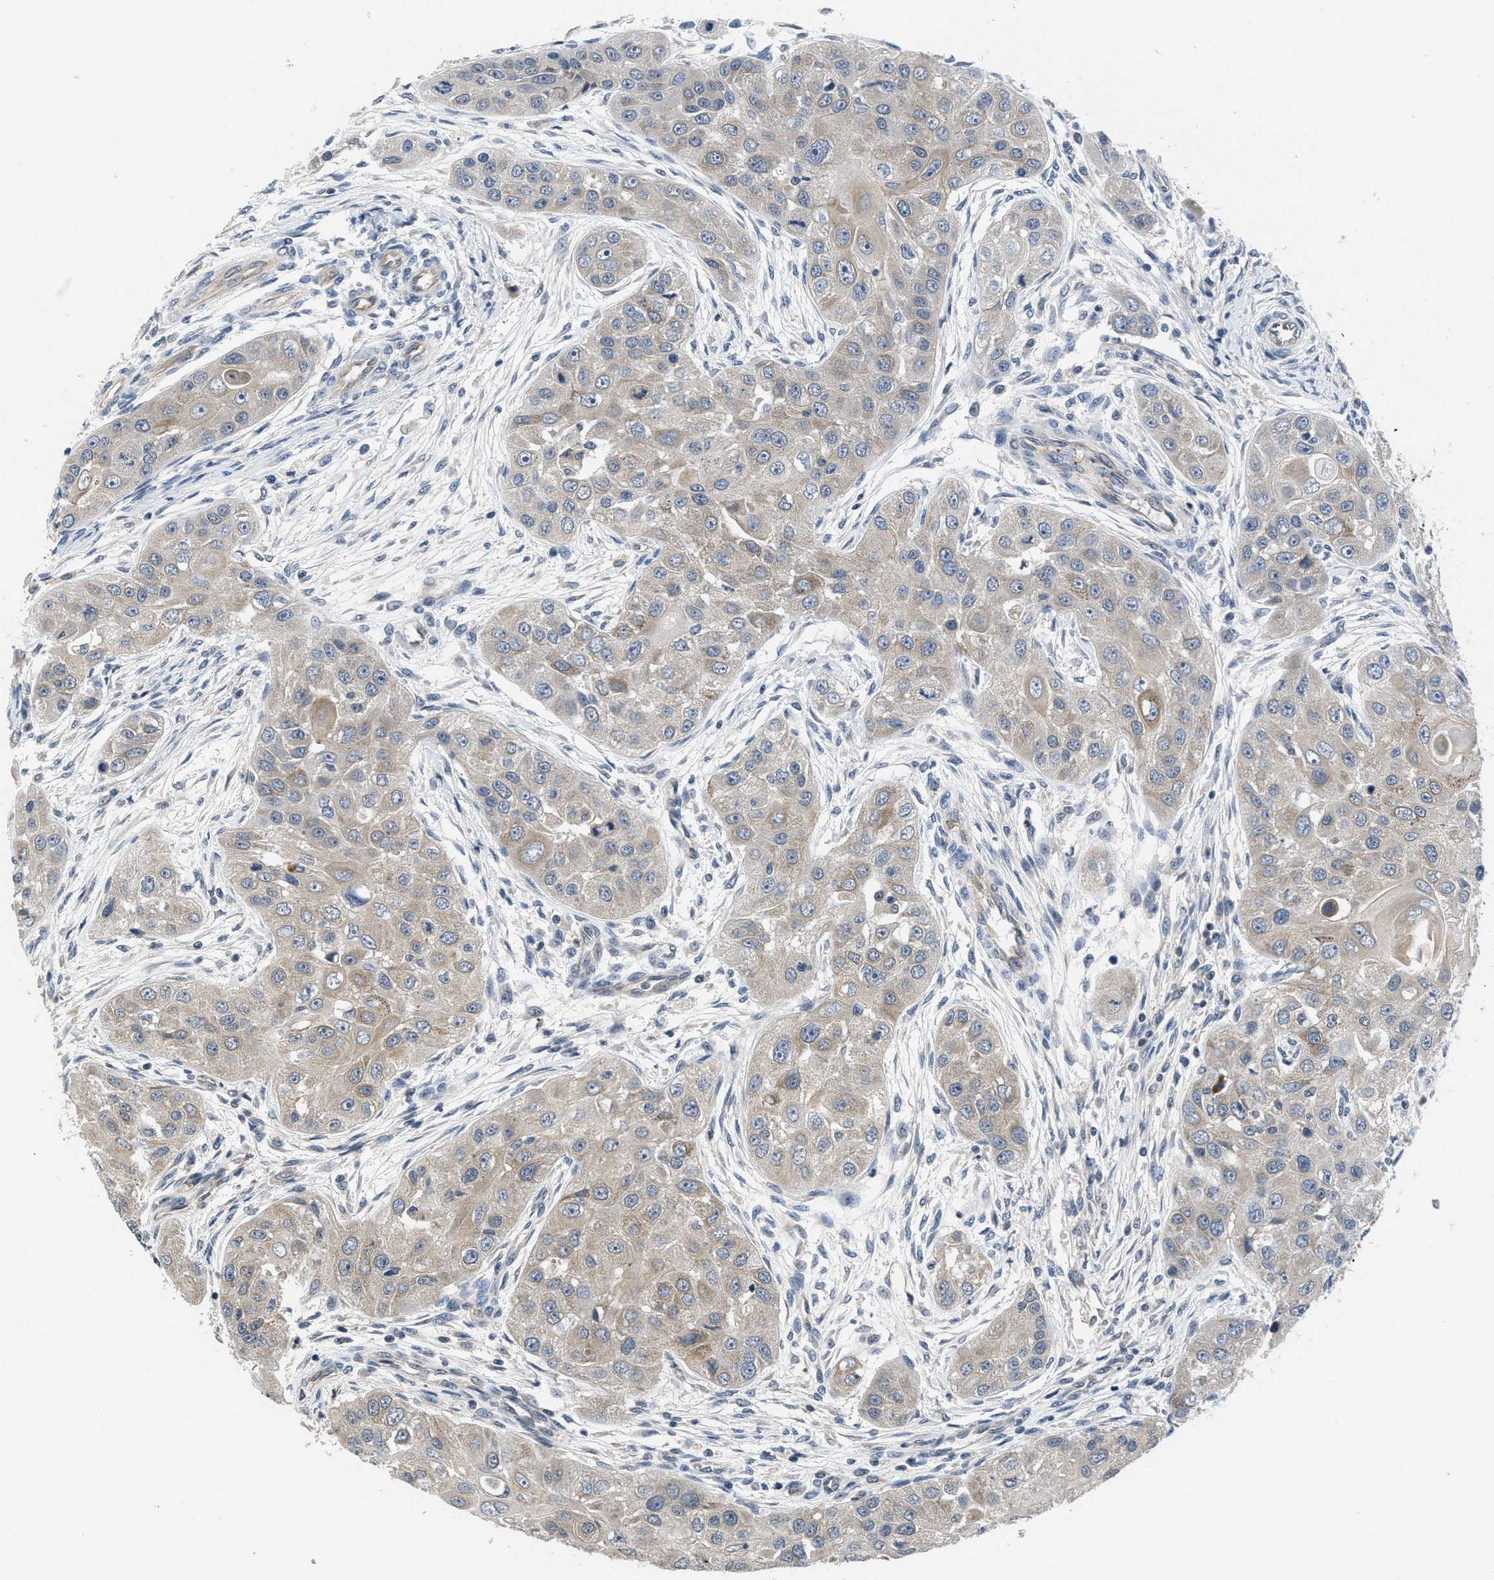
{"staining": {"intensity": "weak", "quantity": ">75%", "location": "cytoplasmic/membranous"}, "tissue": "head and neck cancer", "cell_type": "Tumor cells", "image_type": "cancer", "snomed": [{"axis": "morphology", "description": "Normal tissue, NOS"}, {"axis": "morphology", "description": "Squamous cell carcinoma, NOS"}, {"axis": "topography", "description": "Skeletal muscle"}, {"axis": "topography", "description": "Head-Neck"}], "caption": "Brown immunohistochemical staining in human head and neck cancer exhibits weak cytoplasmic/membranous staining in approximately >75% of tumor cells.", "gene": "ANGPT1", "patient": {"sex": "male", "age": 51}}